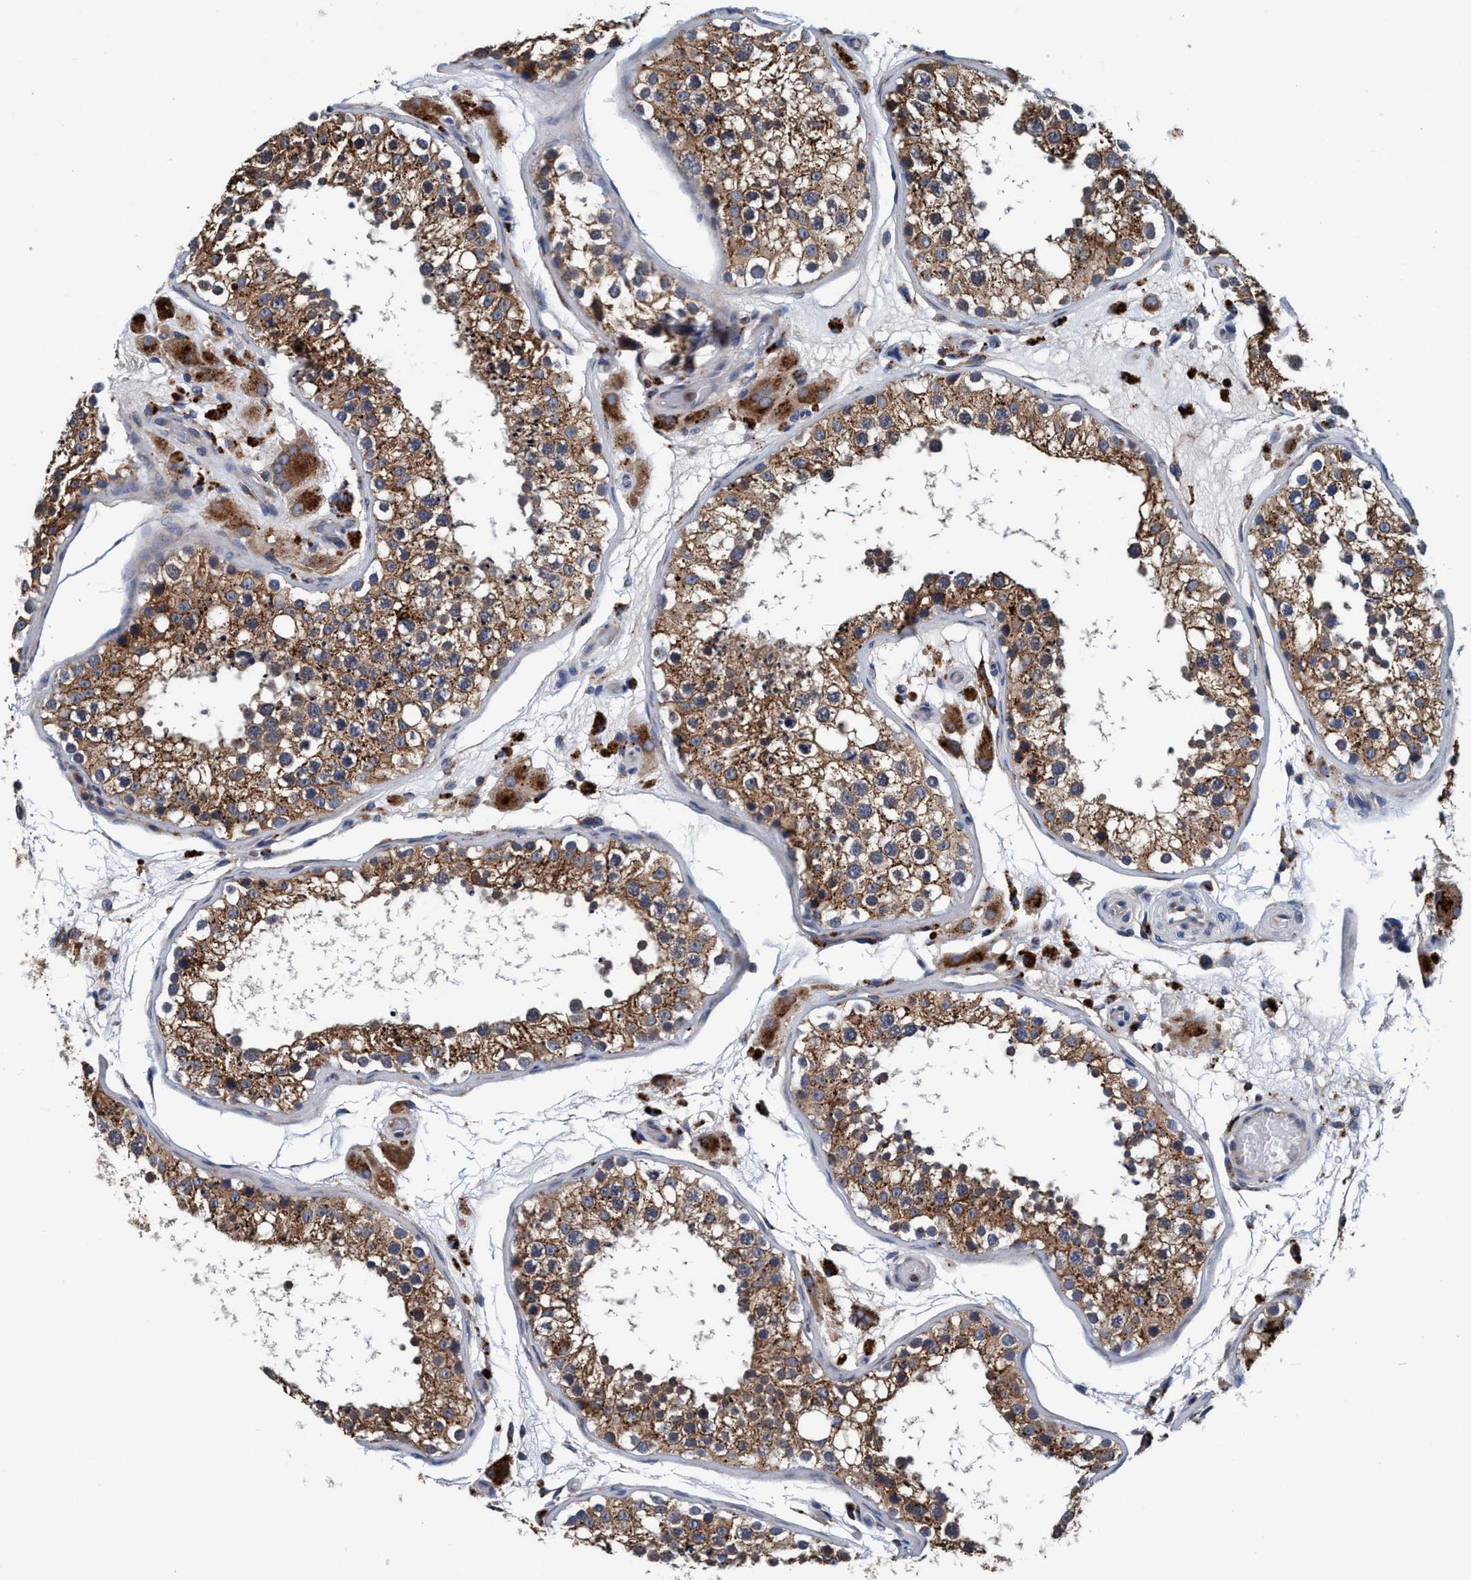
{"staining": {"intensity": "moderate", "quantity": ">75%", "location": "cytoplasmic/membranous"}, "tissue": "testis", "cell_type": "Cells in seminiferous ducts", "image_type": "normal", "snomed": [{"axis": "morphology", "description": "Normal tissue, NOS"}, {"axis": "topography", "description": "Testis"}, {"axis": "topography", "description": "Epididymis"}], "caption": "Immunohistochemistry histopathology image of unremarkable human testis stained for a protein (brown), which reveals medium levels of moderate cytoplasmic/membranous staining in about >75% of cells in seminiferous ducts.", "gene": "ENDOG", "patient": {"sex": "male", "age": 26}}